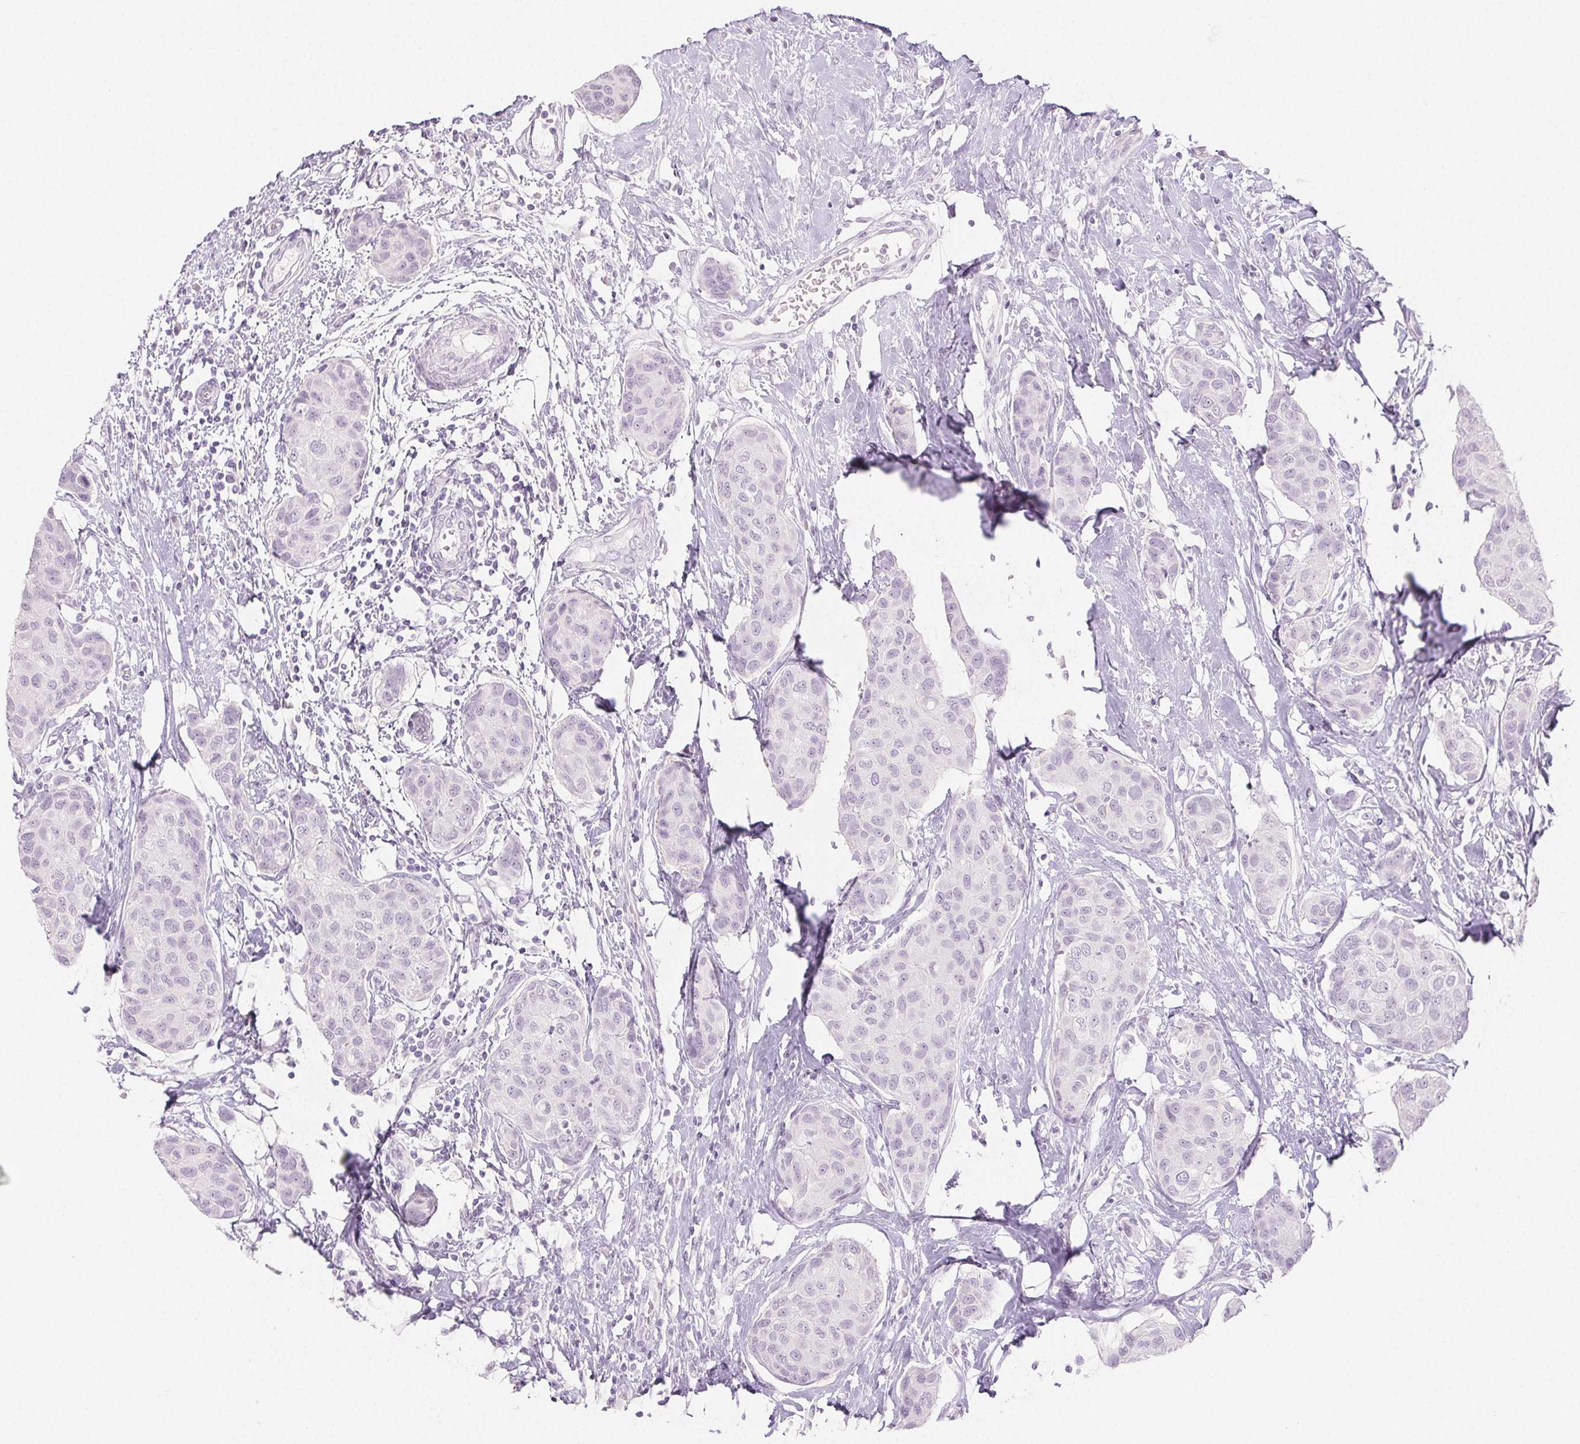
{"staining": {"intensity": "negative", "quantity": "none", "location": "none"}, "tissue": "breast cancer", "cell_type": "Tumor cells", "image_type": "cancer", "snomed": [{"axis": "morphology", "description": "Duct carcinoma"}, {"axis": "topography", "description": "Breast"}], "caption": "The IHC photomicrograph has no significant expression in tumor cells of invasive ductal carcinoma (breast) tissue.", "gene": "PI3", "patient": {"sex": "female", "age": 80}}